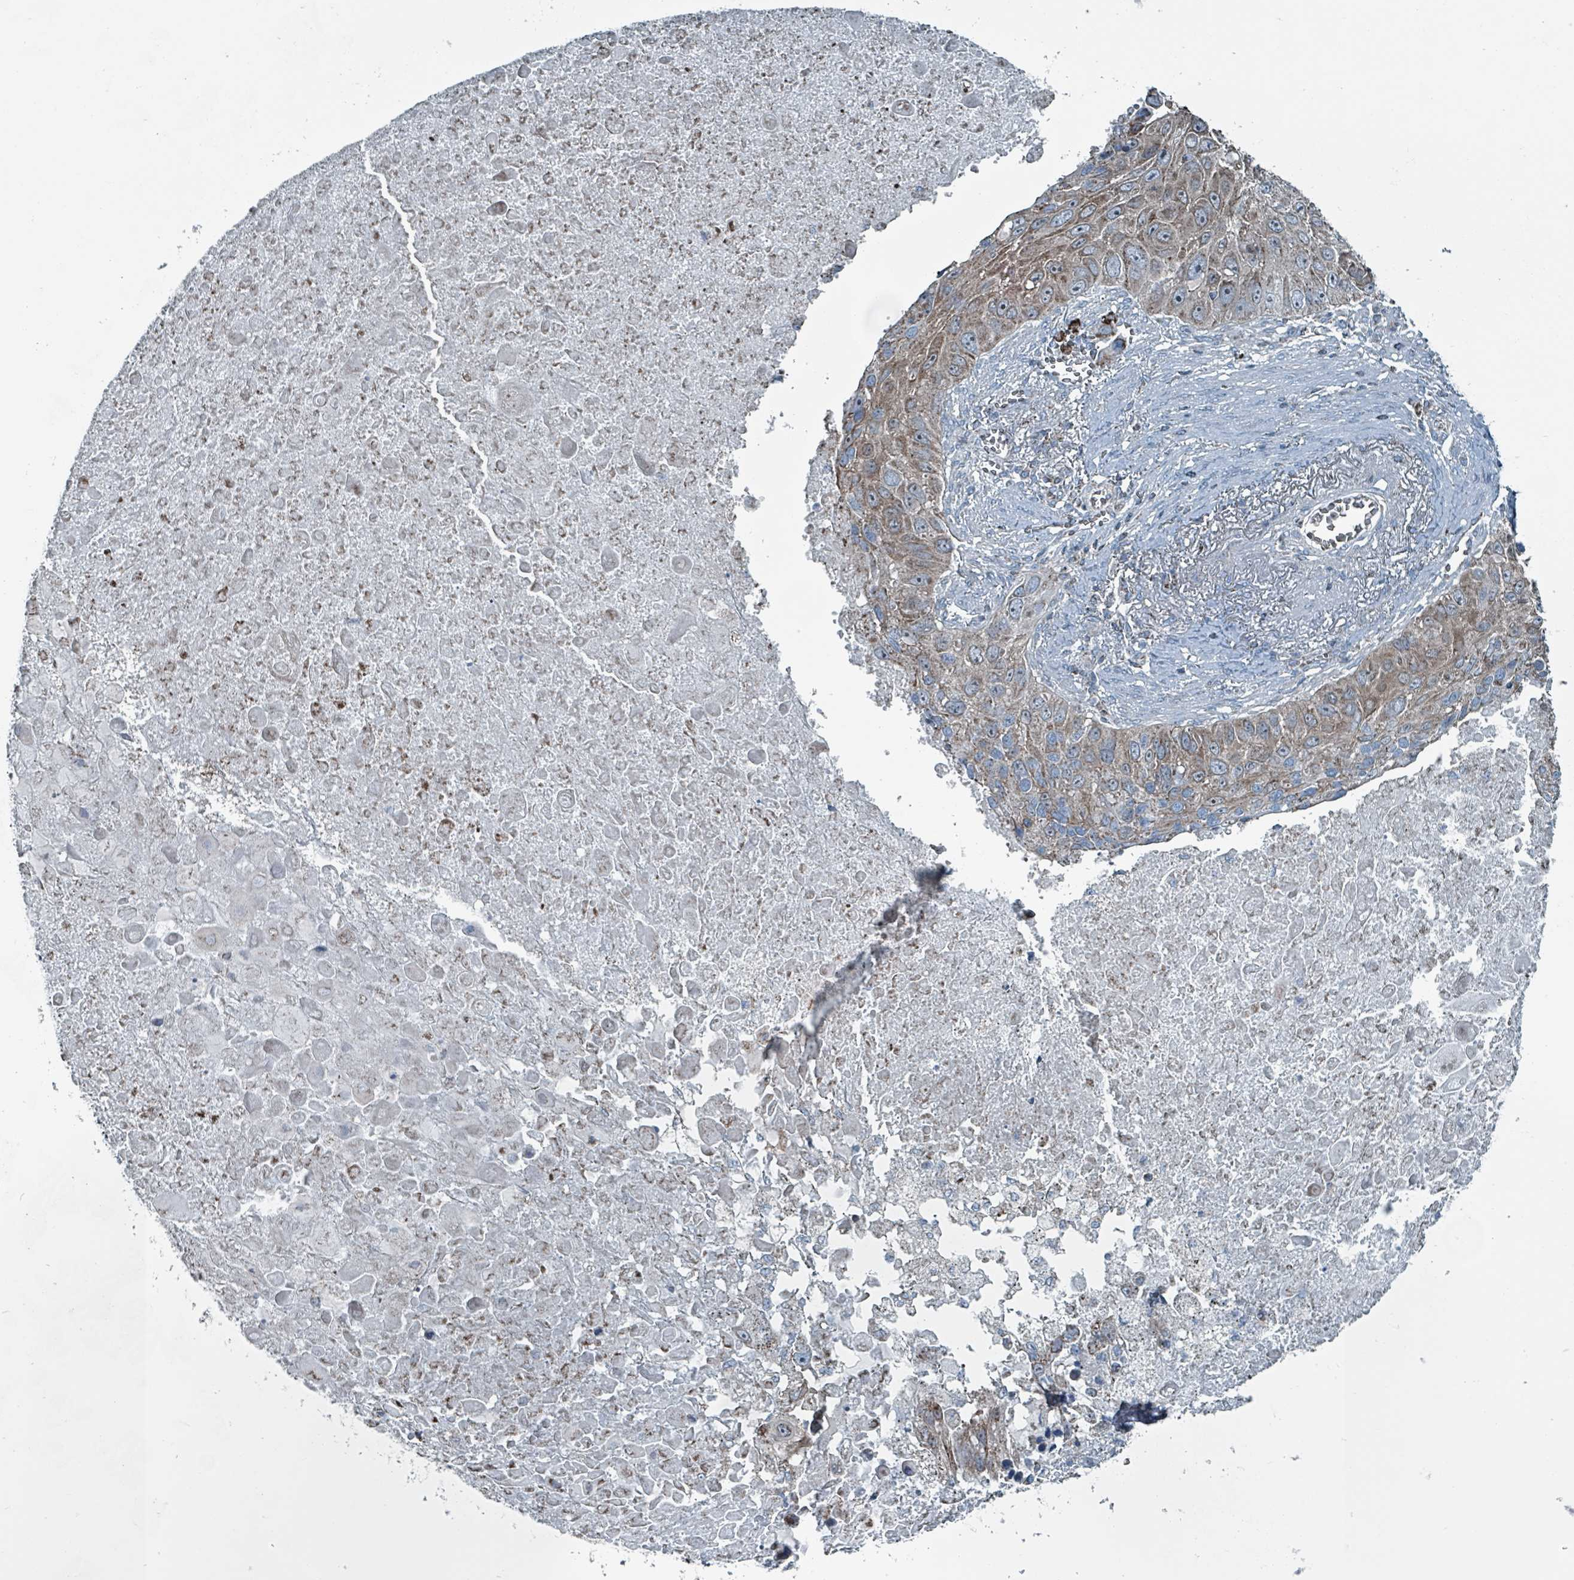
{"staining": {"intensity": "moderate", "quantity": ">75%", "location": "cytoplasmic/membranous"}, "tissue": "lung cancer", "cell_type": "Tumor cells", "image_type": "cancer", "snomed": [{"axis": "morphology", "description": "Squamous cell carcinoma, NOS"}, {"axis": "topography", "description": "Lung"}], "caption": "This image exhibits lung cancer (squamous cell carcinoma) stained with immunohistochemistry to label a protein in brown. The cytoplasmic/membranous of tumor cells show moderate positivity for the protein. Nuclei are counter-stained blue.", "gene": "ABHD18", "patient": {"sex": "male", "age": 66}}